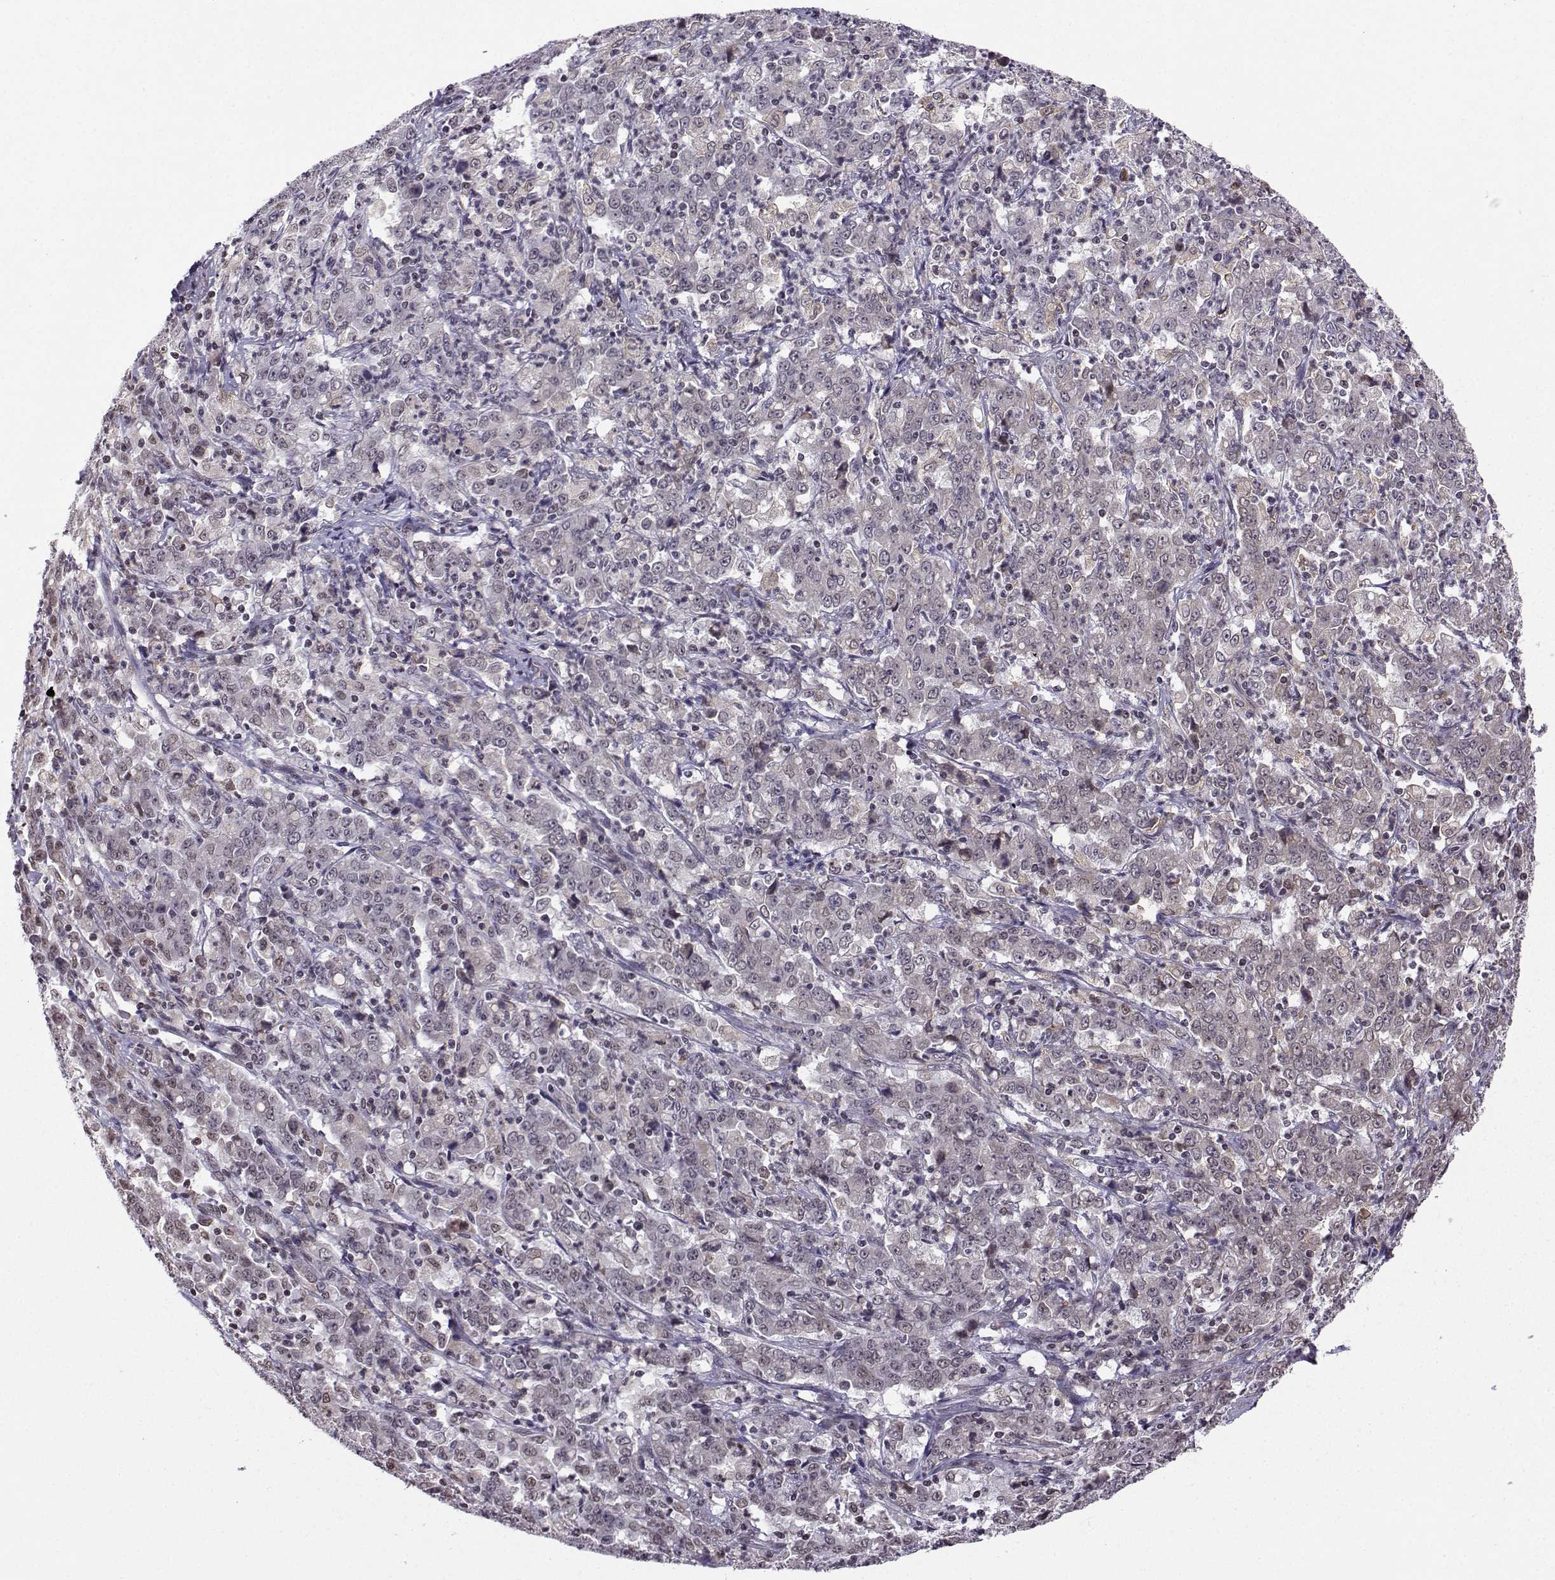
{"staining": {"intensity": "negative", "quantity": "none", "location": "none"}, "tissue": "stomach cancer", "cell_type": "Tumor cells", "image_type": "cancer", "snomed": [{"axis": "morphology", "description": "Adenocarcinoma, NOS"}, {"axis": "topography", "description": "Stomach, lower"}], "caption": "The photomicrograph reveals no significant positivity in tumor cells of stomach adenocarcinoma. (DAB (3,3'-diaminobenzidine) immunohistochemistry (IHC) visualized using brightfield microscopy, high magnification).", "gene": "EZH1", "patient": {"sex": "female", "age": 71}}